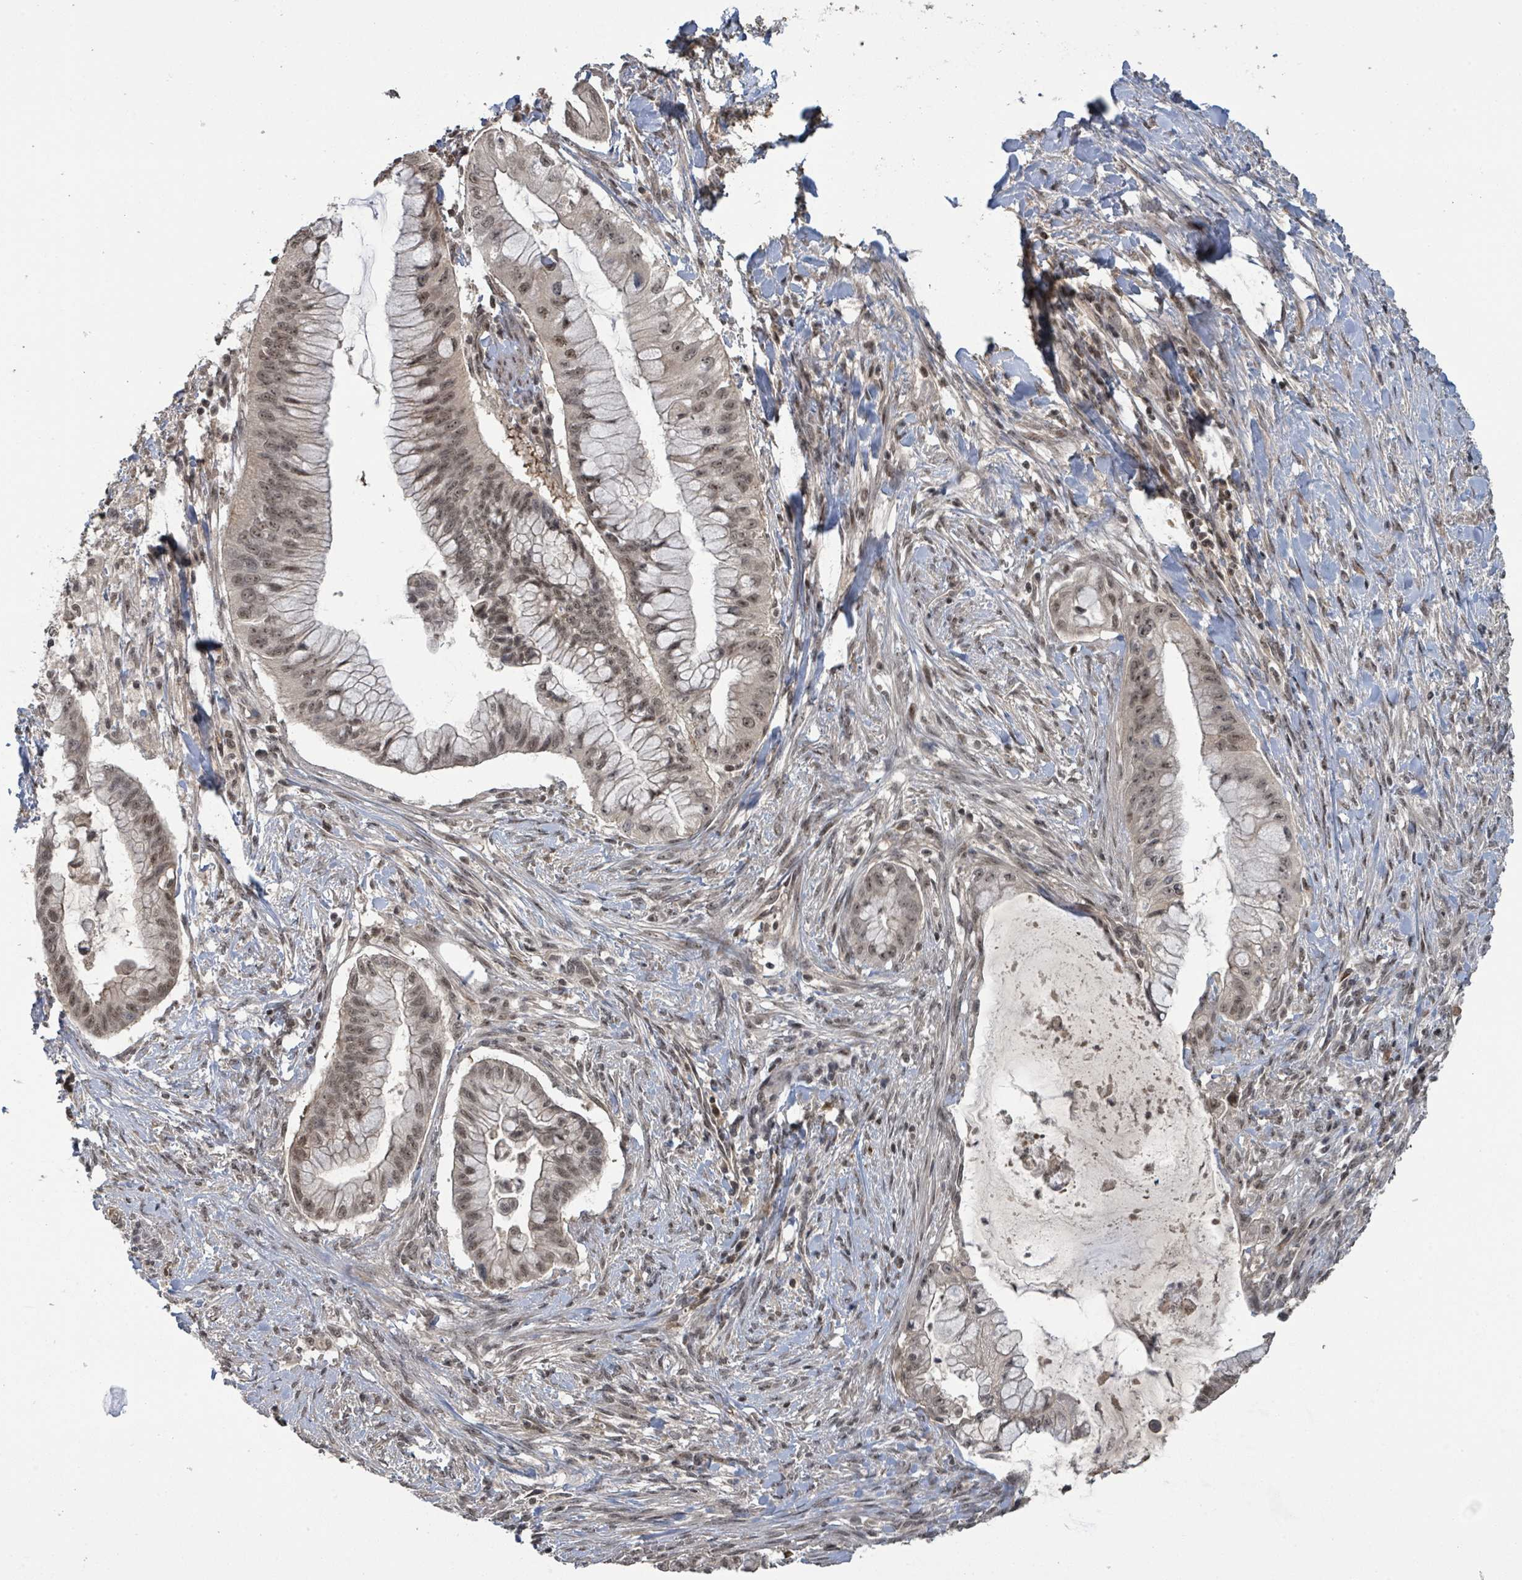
{"staining": {"intensity": "moderate", "quantity": ">75%", "location": "nuclear"}, "tissue": "pancreatic cancer", "cell_type": "Tumor cells", "image_type": "cancer", "snomed": [{"axis": "morphology", "description": "Adenocarcinoma, NOS"}, {"axis": "topography", "description": "Pancreas"}], "caption": "Pancreatic cancer (adenocarcinoma) was stained to show a protein in brown. There is medium levels of moderate nuclear staining in about >75% of tumor cells.", "gene": "ZBTB14", "patient": {"sex": "male", "age": 48}}